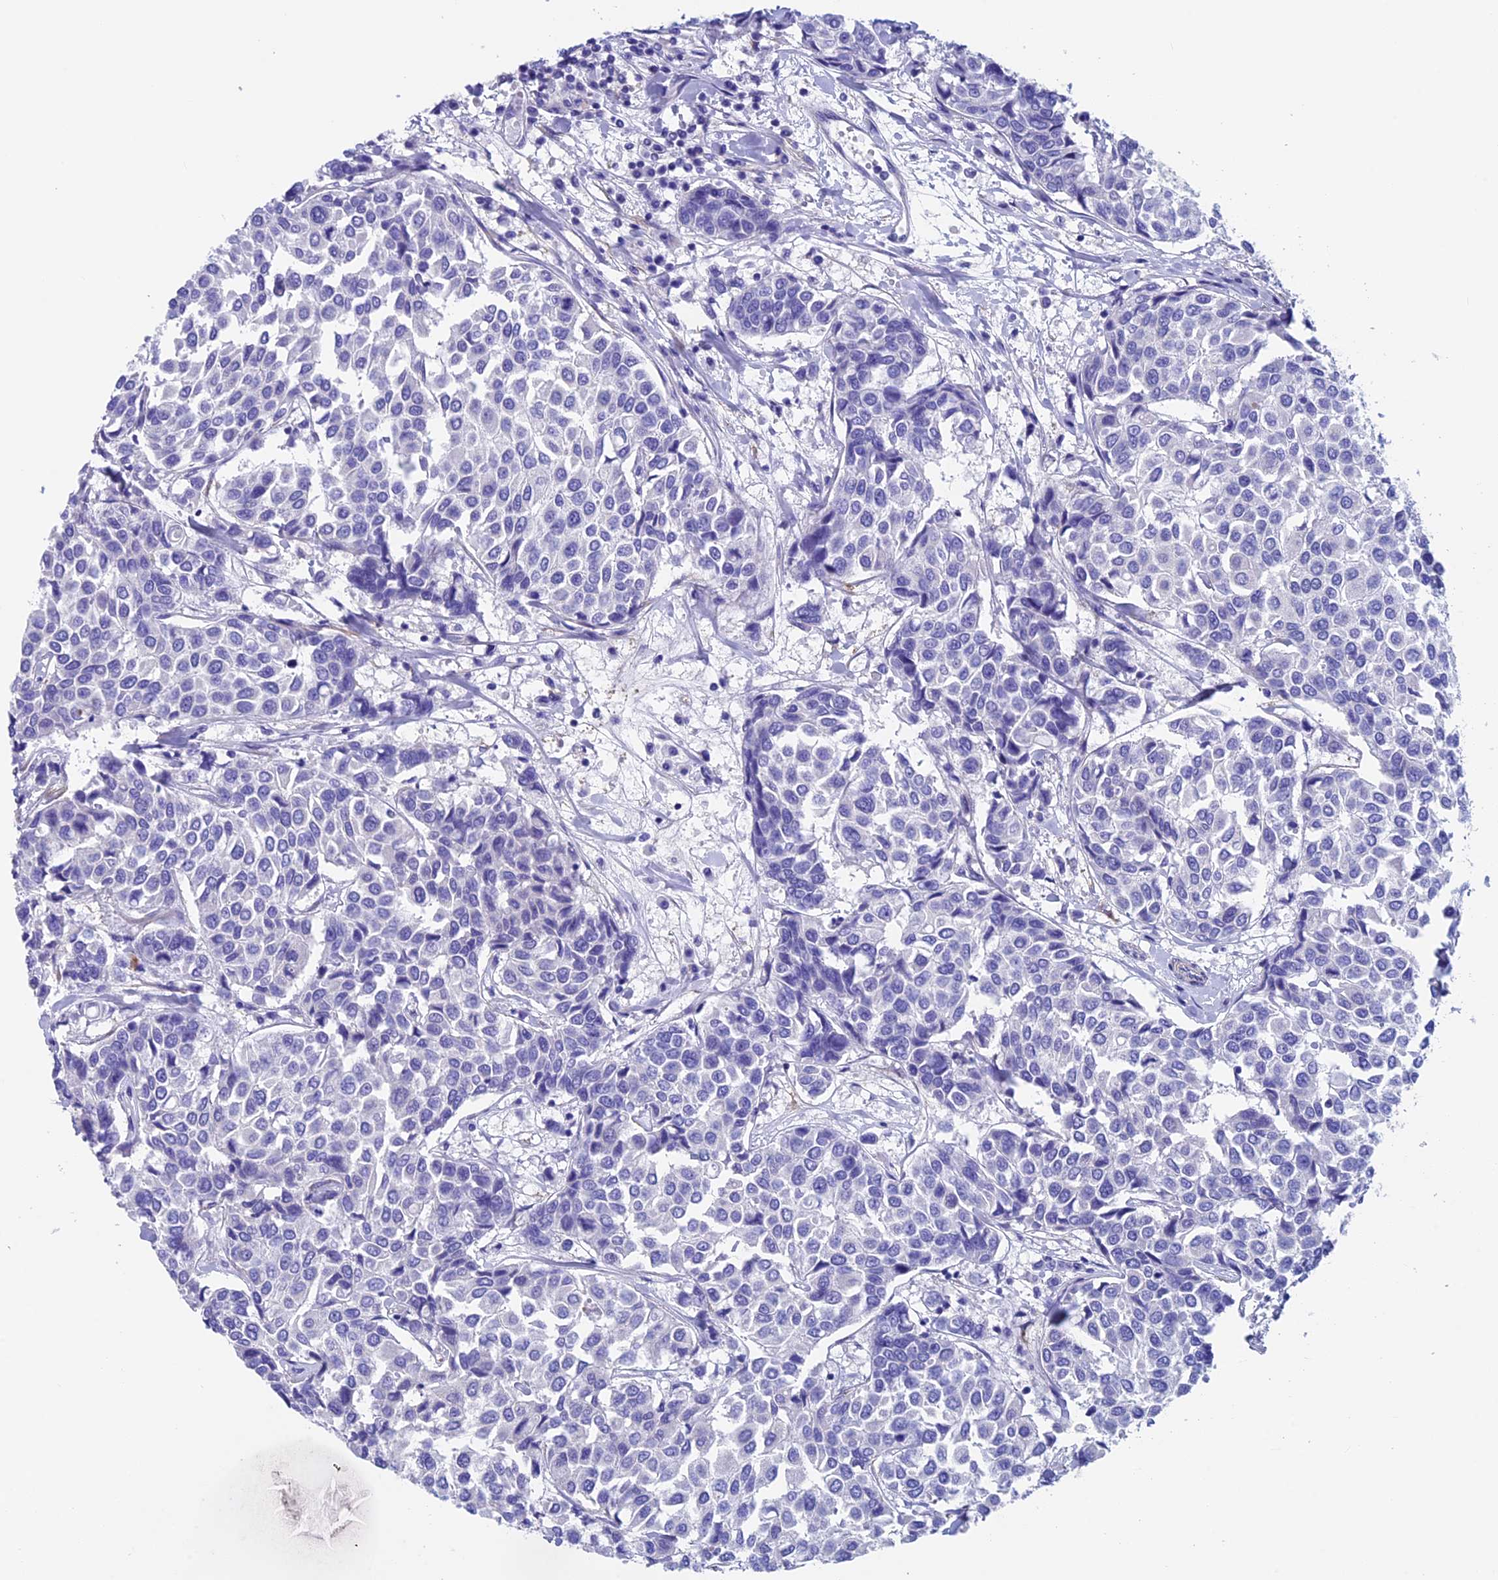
{"staining": {"intensity": "negative", "quantity": "none", "location": "none"}, "tissue": "breast cancer", "cell_type": "Tumor cells", "image_type": "cancer", "snomed": [{"axis": "morphology", "description": "Duct carcinoma"}, {"axis": "topography", "description": "Breast"}], "caption": "Protein analysis of invasive ductal carcinoma (breast) demonstrates no significant expression in tumor cells.", "gene": "ADH7", "patient": {"sex": "female", "age": 55}}